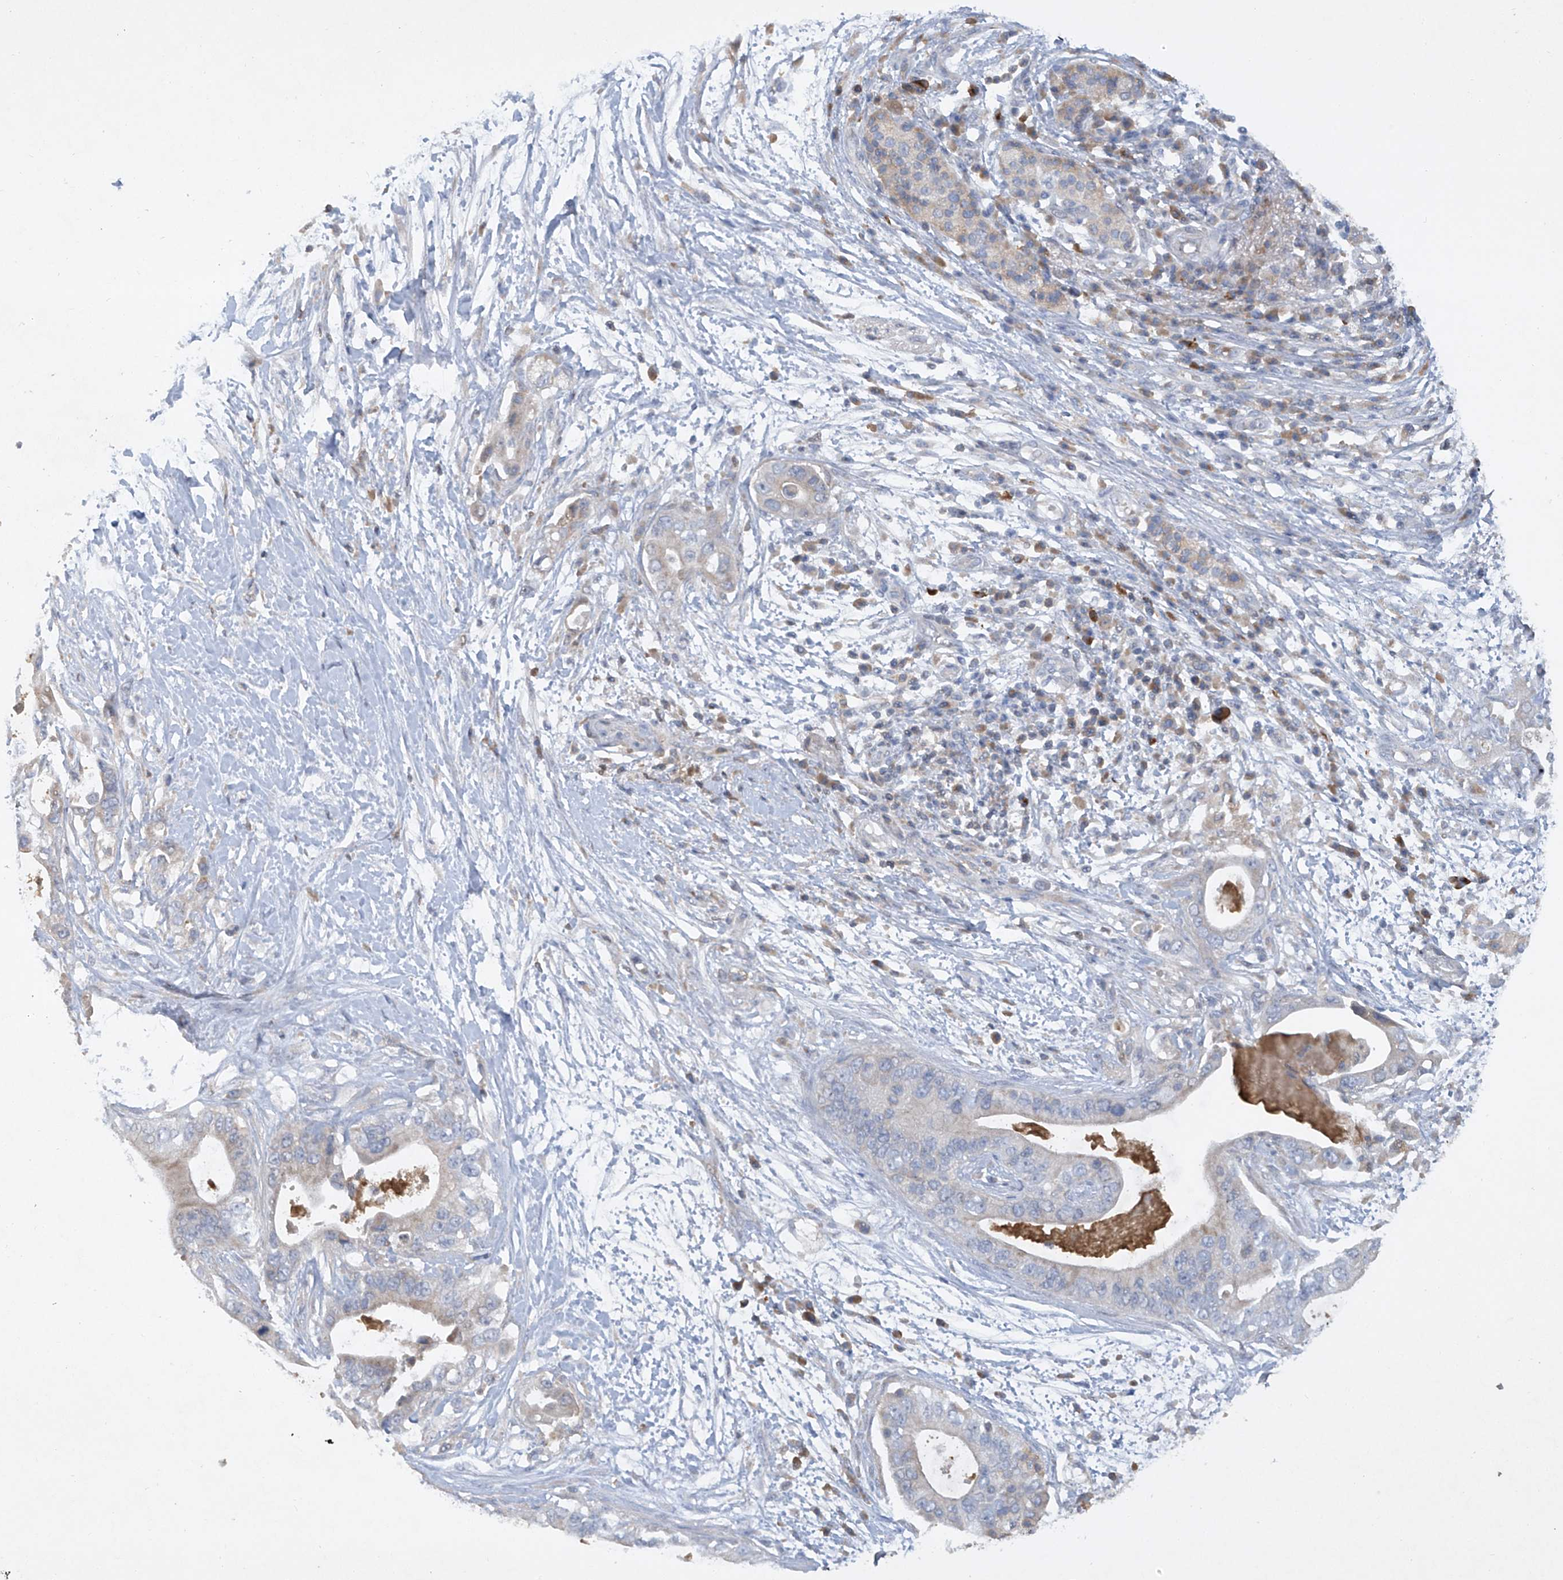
{"staining": {"intensity": "weak", "quantity": "<25%", "location": "cytoplasmic/membranous"}, "tissue": "pancreatic cancer", "cell_type": "Tumor cells", "image_type": "cancer", "snomed": [{"axis": "morphology", "description": "Adenocarcinoma, NOS"}, {"axis": "topography", "description": "Pancreas"}], "caption": "This is an IHC micrograph of pancreatic adenocarcinoma. There is no staining in tumor cells.", "gene": "HAS3", "patient": {"sex": "male", "age": 77}}